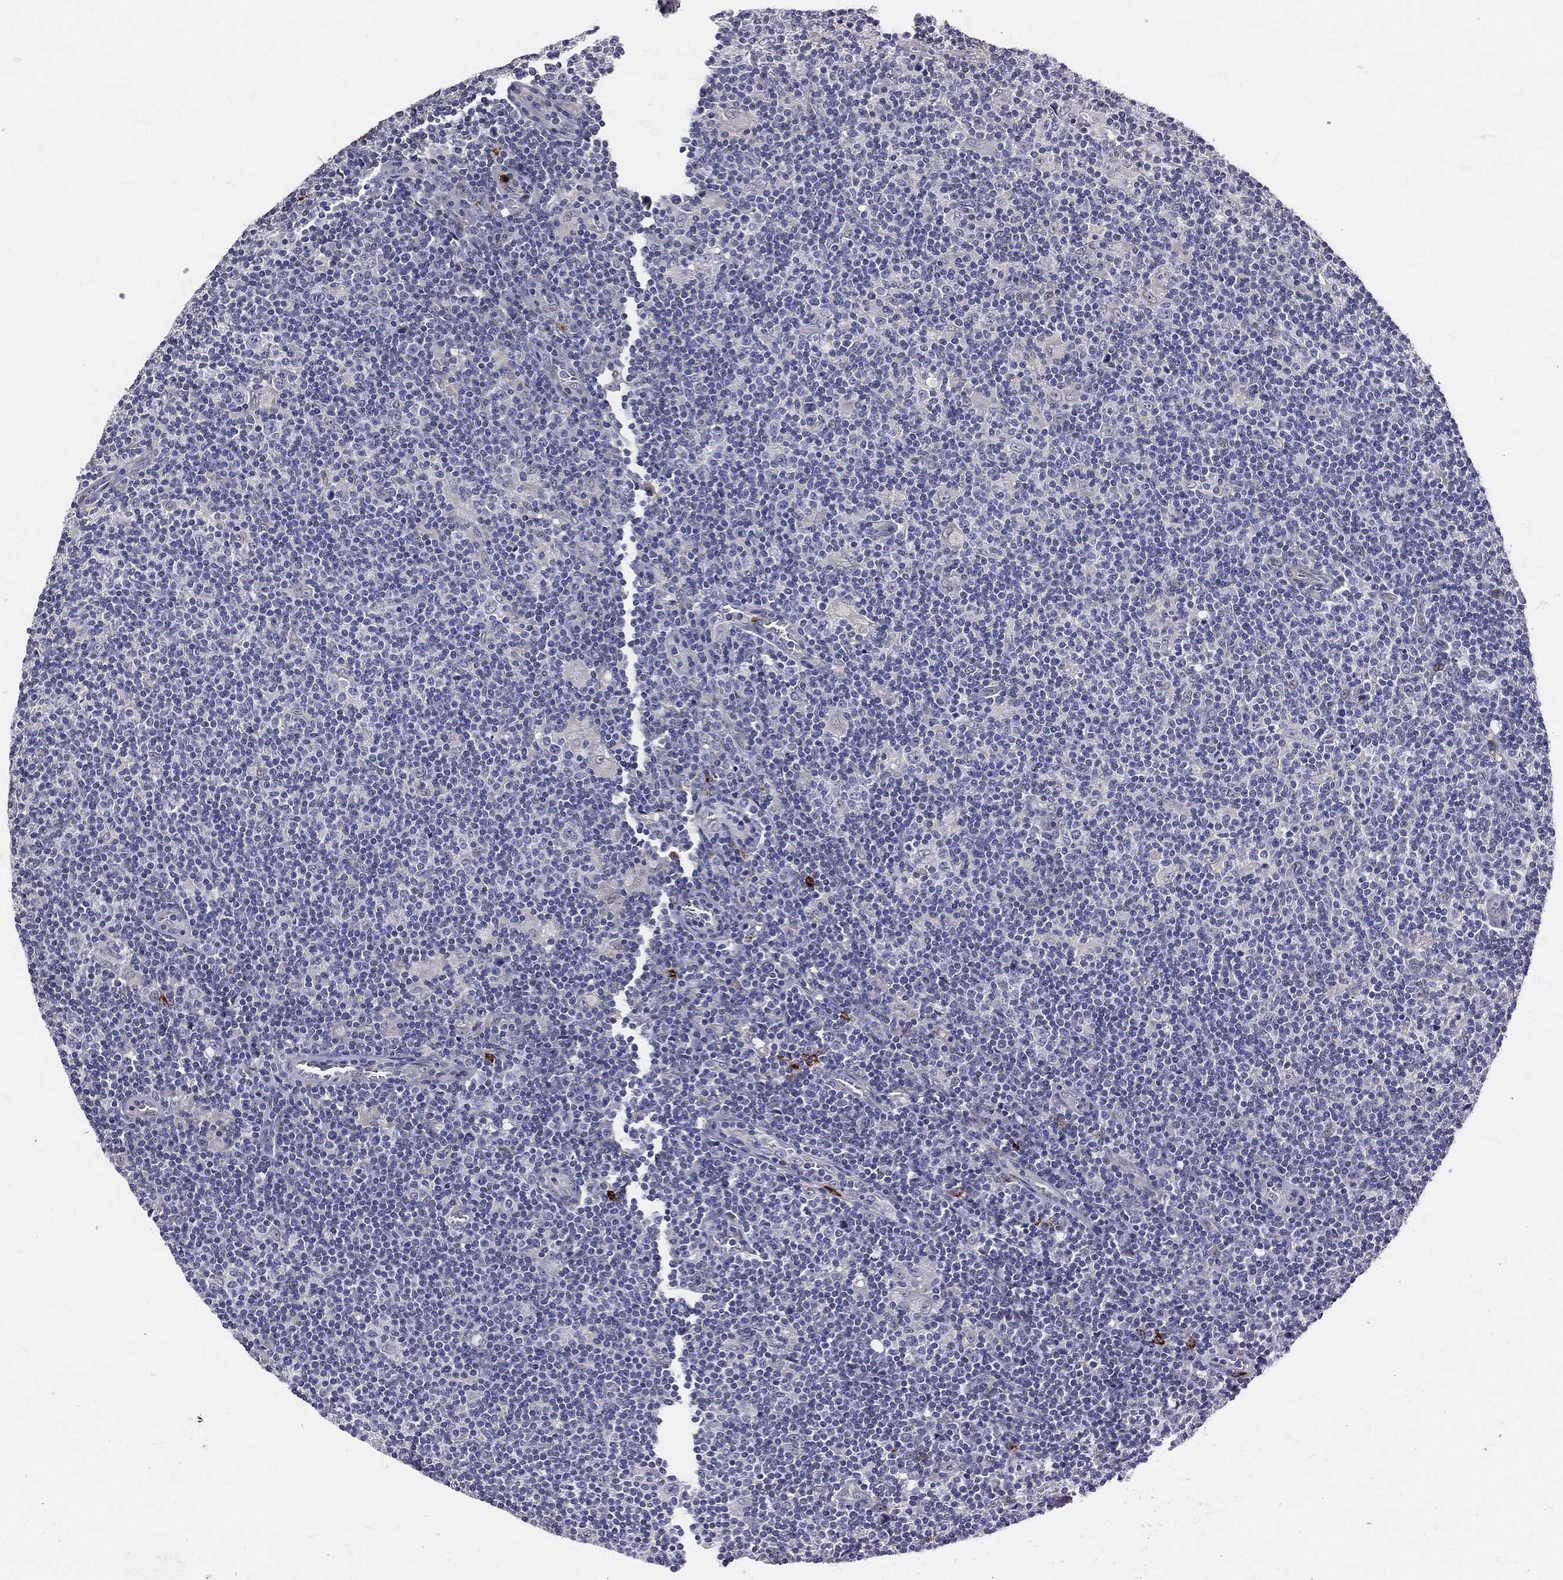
{"staining": {"intensity": "negative", "quantity": "none", "location": "none"}, "tissue": "lymphoma", "cell_type": "Tumor cells", "image_type": "cancer", "snomed": [{"axis": "morphology", "description": "Hodgkin's disease, NOS"}, {"axis": "topography", "description": "Lymph node"}], "caption": "Histopathology image shows no protein staining in tumor cells of Hodgkin's disease tissue.", "gene": "MPO", "patient": {"sex": "male", "age": 40}}